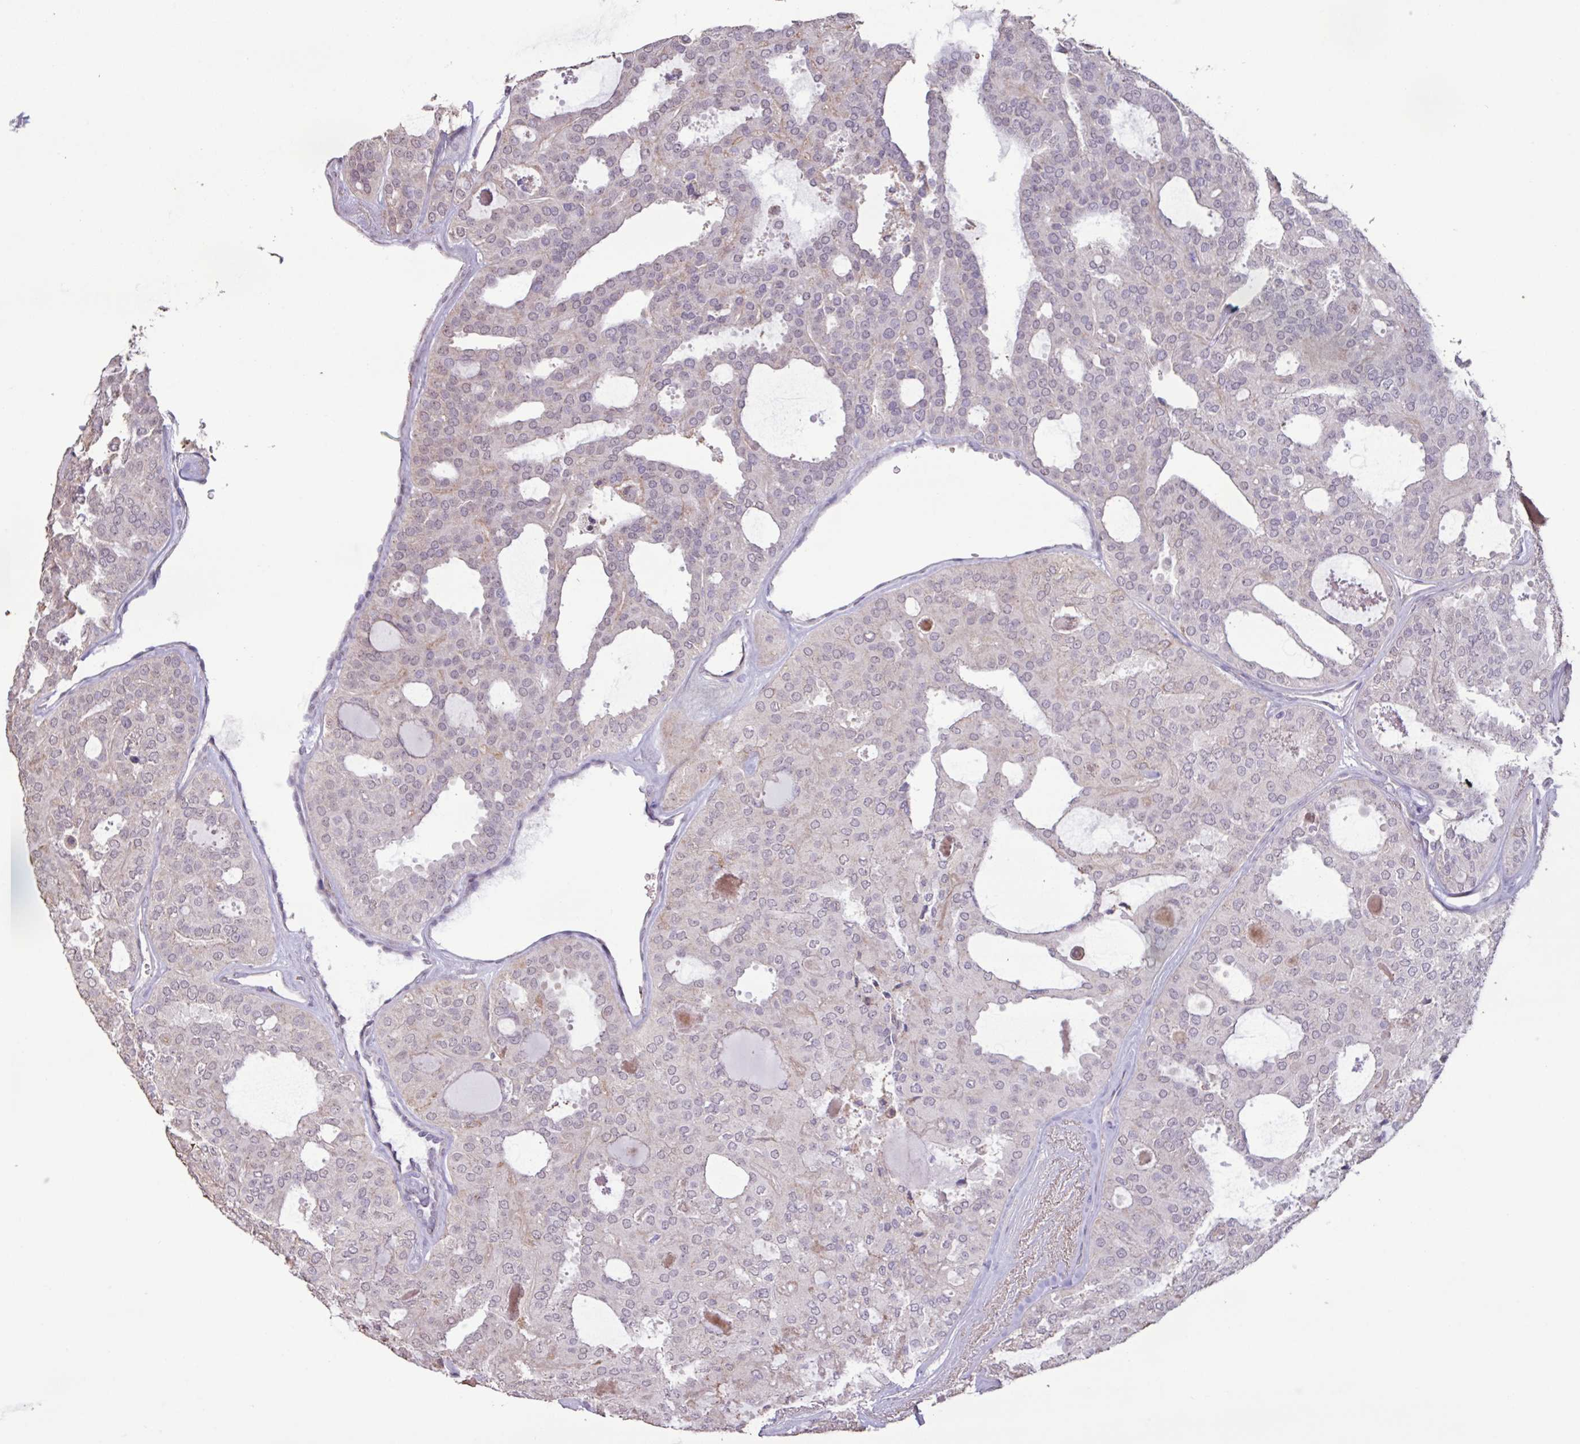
{"staining": {"intensity": "negative", "quantity": "none", "location": "none"}, "tissue": "thyroid cancer", "cell_type": "Tumor cells", "image_type": "cancer", "snomed": [{"axis": "morphology", "description": "Follicular adenoma carcinoma, NOS"}, {"axis": "topography", "description": "Thyroid gland"}], "caption": "IHC micrograph of neoplastic tissue: human thyroid cancer (follicular adenoma carcinoma) stained with DAB reveals no significant protein expression in tumor cells. The staining is performed using DAB brown chromogen with nuclei counter-stained in using hematoxylin.", "gene": "L3MBTL3", "patient": {"sex": "male", "age": 75}}